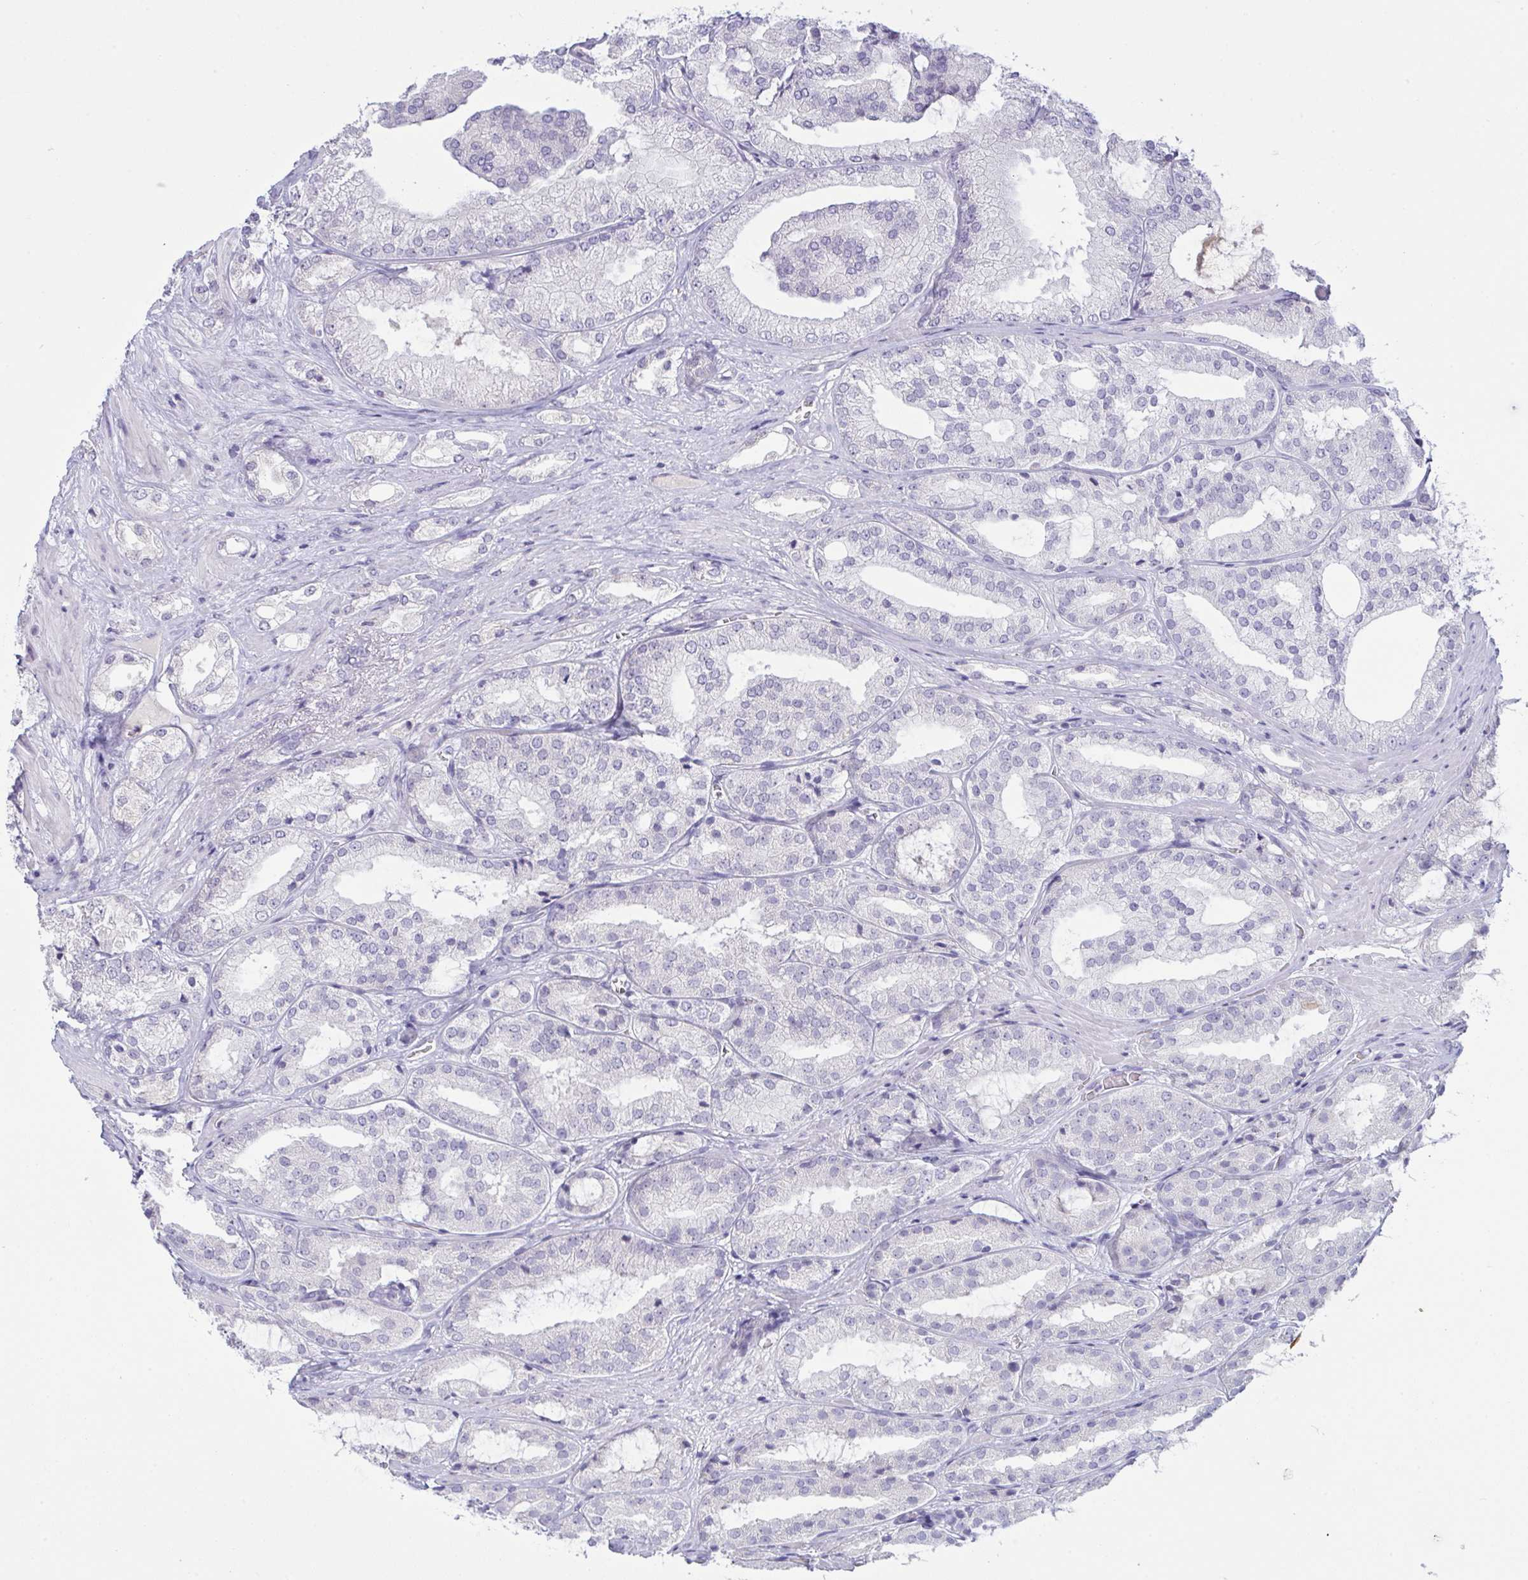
{"staining": {"intensity": "negative", "quantity": "none", "location": "none"}, "tissue": "prostate cancer", "cell_type": "Tumor cells", "image_type": "cancer", "snomed": [{"axis": "morphology", "description": "Adenocarcinoma, High grade"}, {"axis": "topography", "description": "Prostate"}], "caption": "High magnification brightfield microscopy of prostate cancer (high-grade adenocarcinoma) stained with DAB (3,3'-diaminobenzidine) (brown) and counterstained with hematoxylin (blue): tumor cells show no significant expression. (DAB (3,3'-diaminobenzidine) IHC visualized using brightfield microscopy, high magnification).", "gene": "TENT5D", "patient": {"sex": "male", "age": 68}}